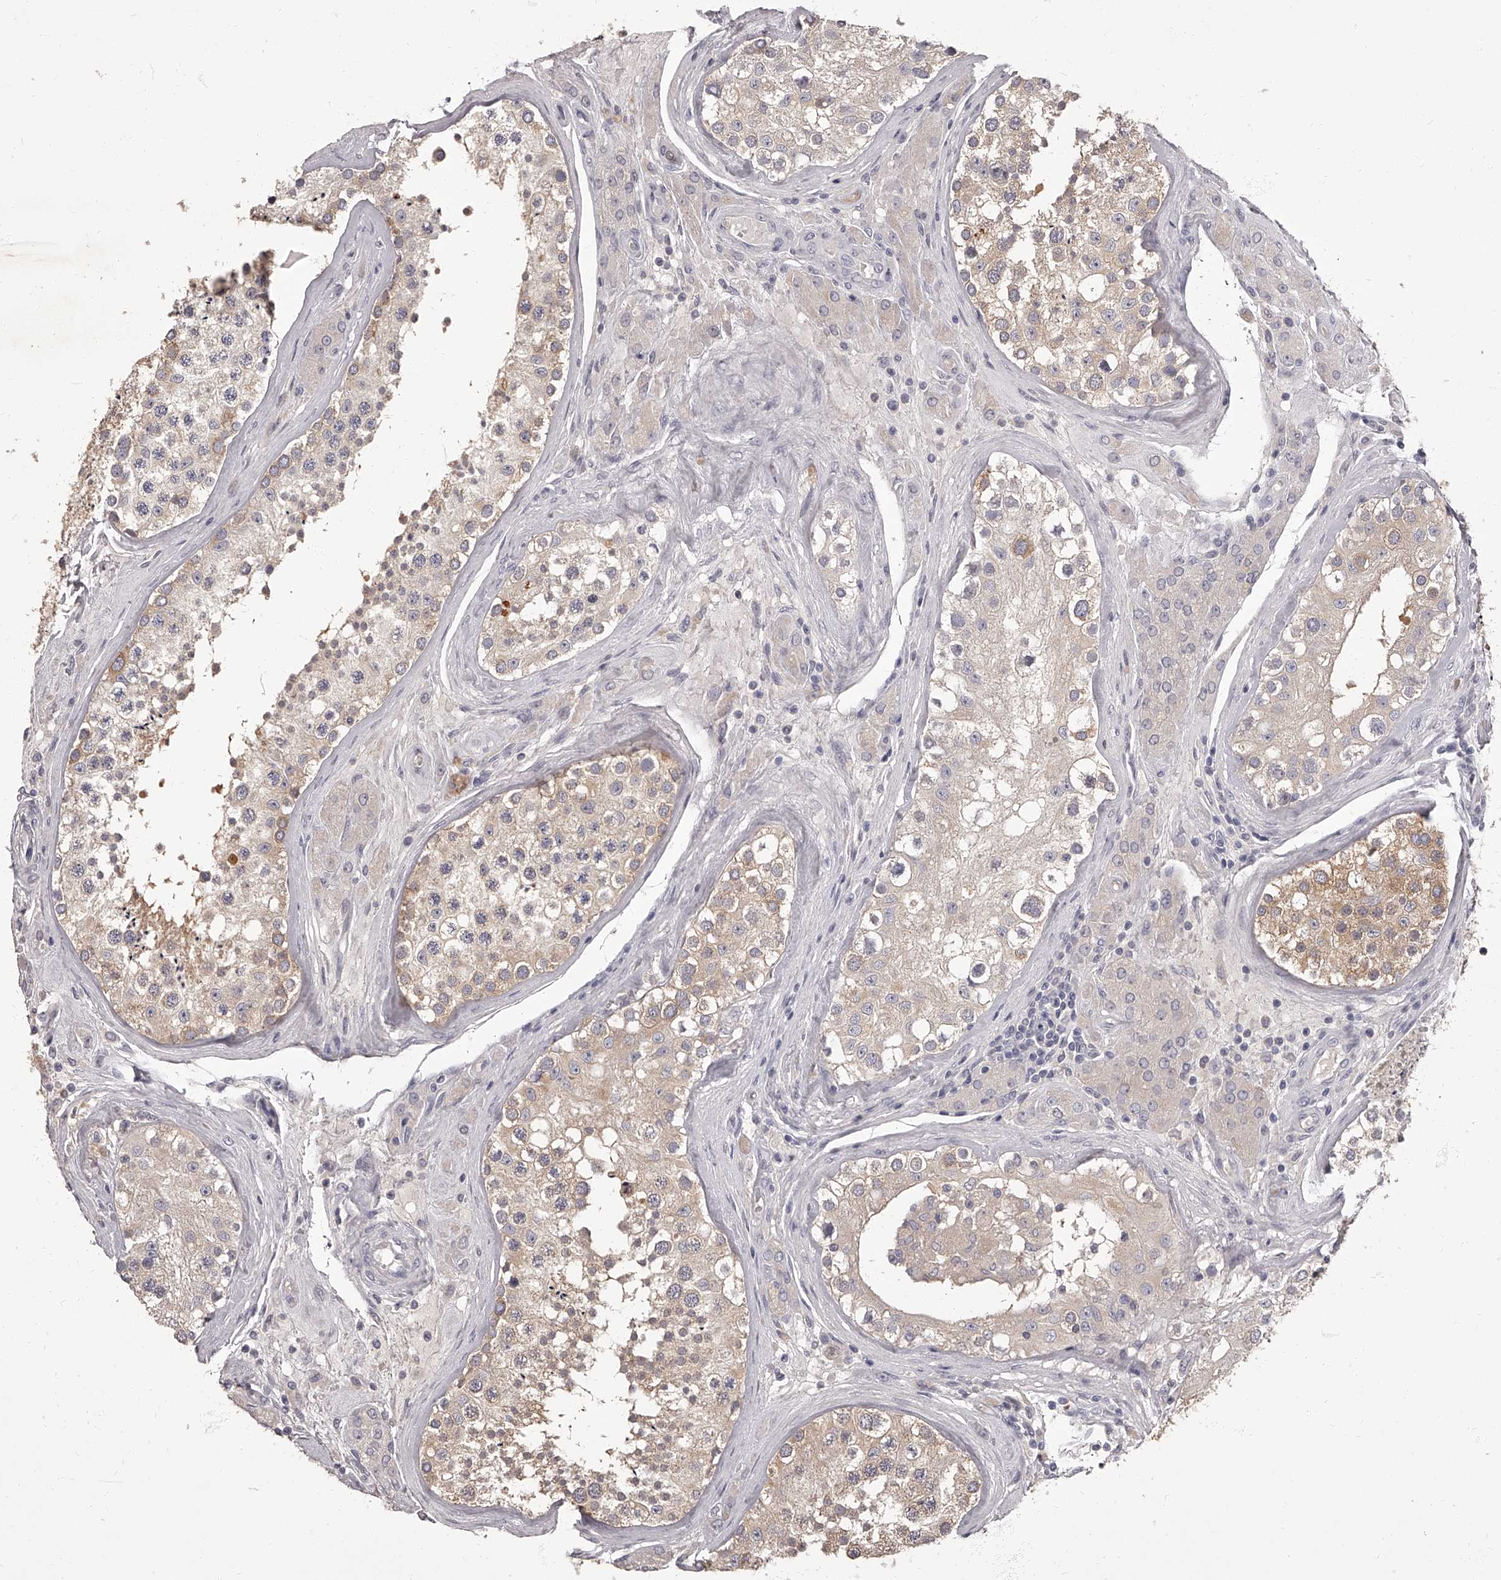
{"staining": {"intensity": "moderate", "quantity": "<25%", "location": "cytoplasmic/membranous"}, "tissue": "testis", "cell_type": "Cells in seminiferous ducts", "image_type": "normal", "snomed": [{"axis": "morphology", "description": "Normal tissue, NOS"}, {"axis": "topography", "description": "Testis"}], "caption": "High-magnification brightfield microscopy of normal testis stained with DAB (brown) and counterstained with hematoxylin (blue). cells in seminiferous ducts exhibit moderate cytoplasmic/membranous staining is seen in about<25% of cells.", "gene": "APEH", "patient": {"sex": "male", "age": 46}}